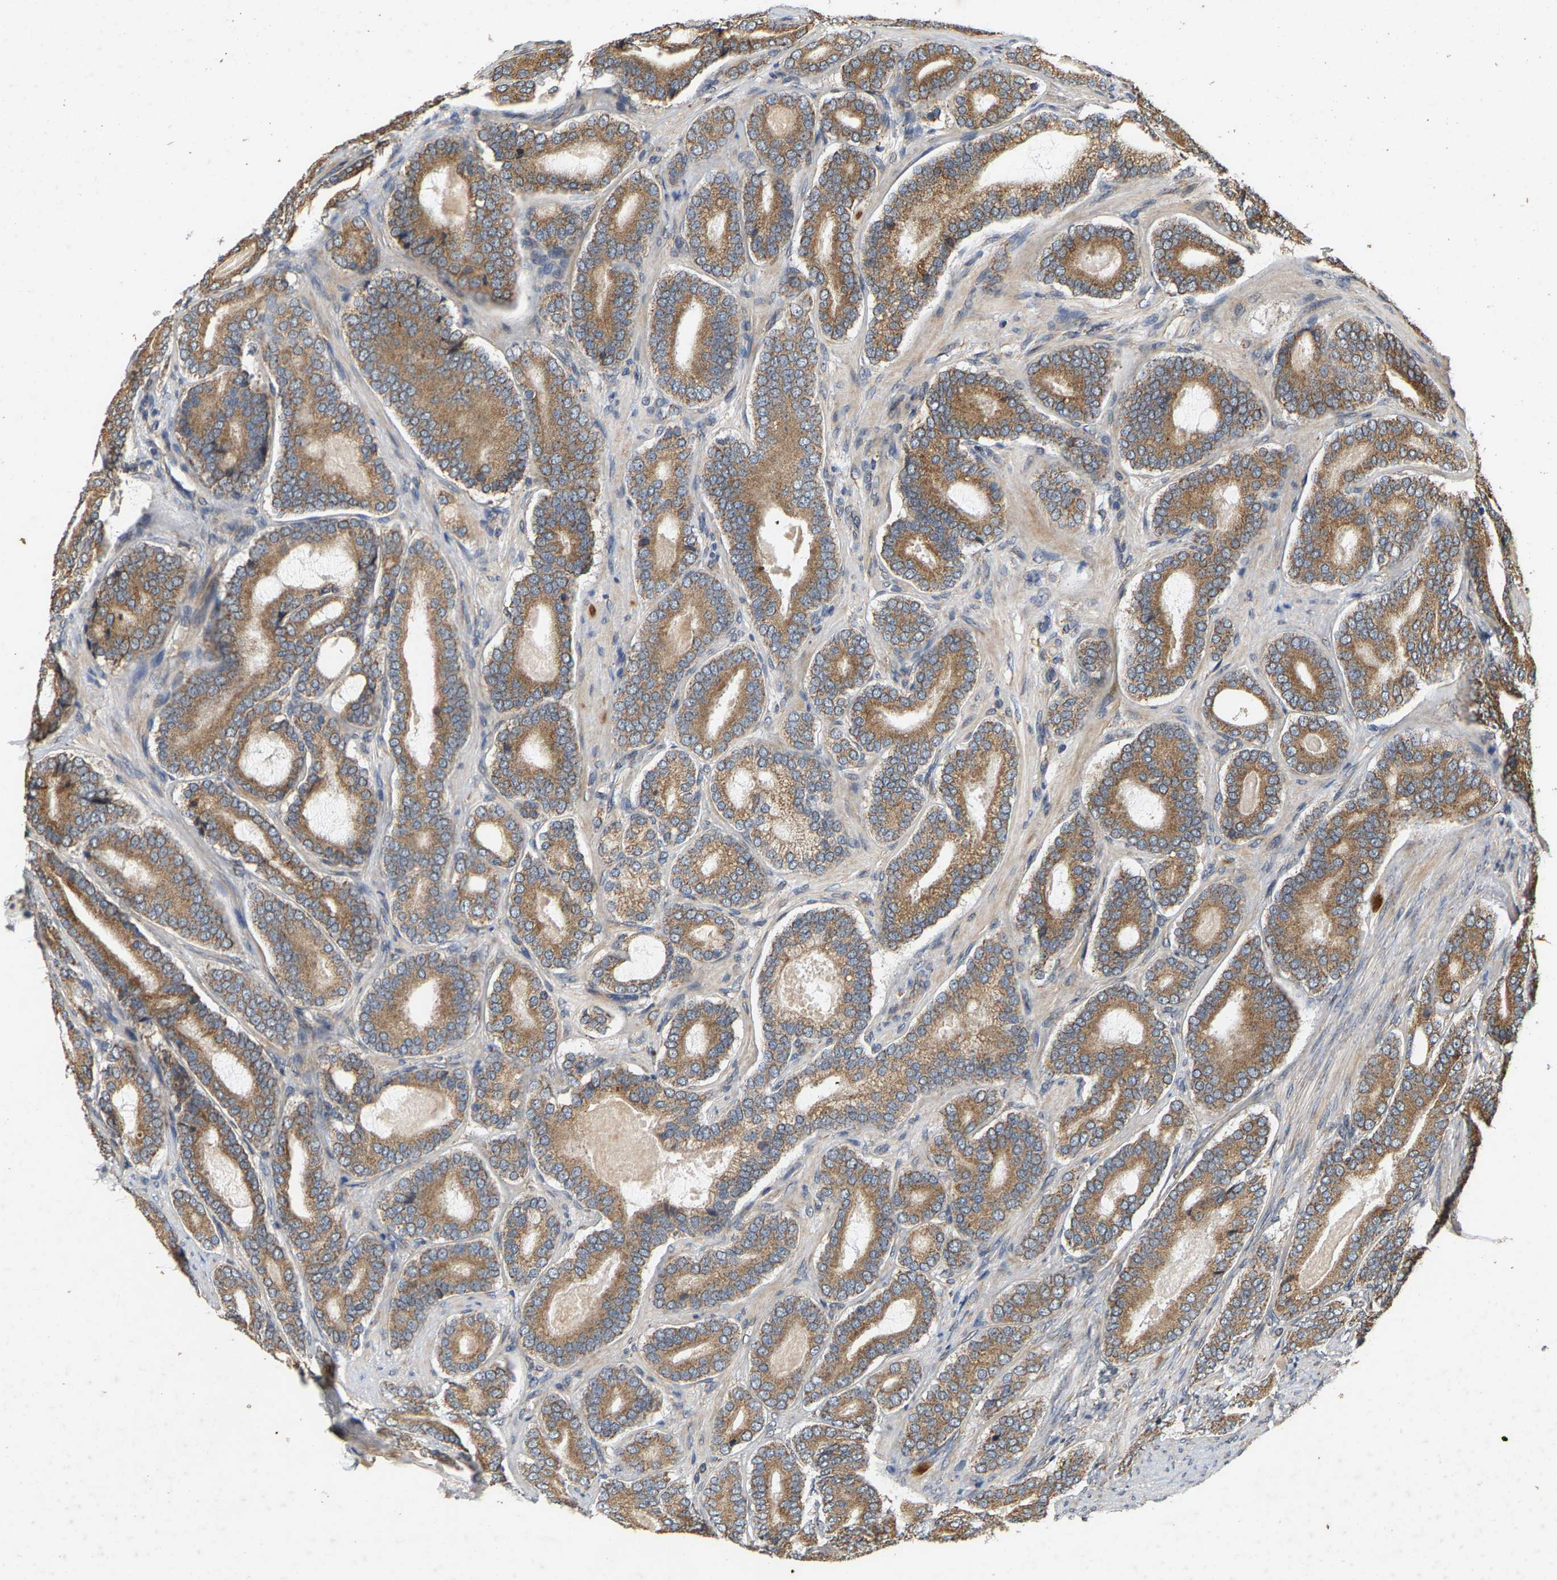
{"staining": {"intensity": "moderate", "quantity": ">75%", "location": "cytoplasmic/membranous"}, "tissue": "prostate cancer", "cell_type": "Tumor cells", "image_type": "cancer", "snomed": [{"axis": "morphology", "description": "Adenocarcinoma, High grade"}, {"axis": "topography", "description": "Prostate"}], "caption": "Moderate cytoplasmic/membranous positivity for a protein is seen in approximately >75% of tumor cells of prostate high-grade adenocarcinoma using IHC.", "gene": "CIDEC", "patient": {"sex": "male", "age": 60}}